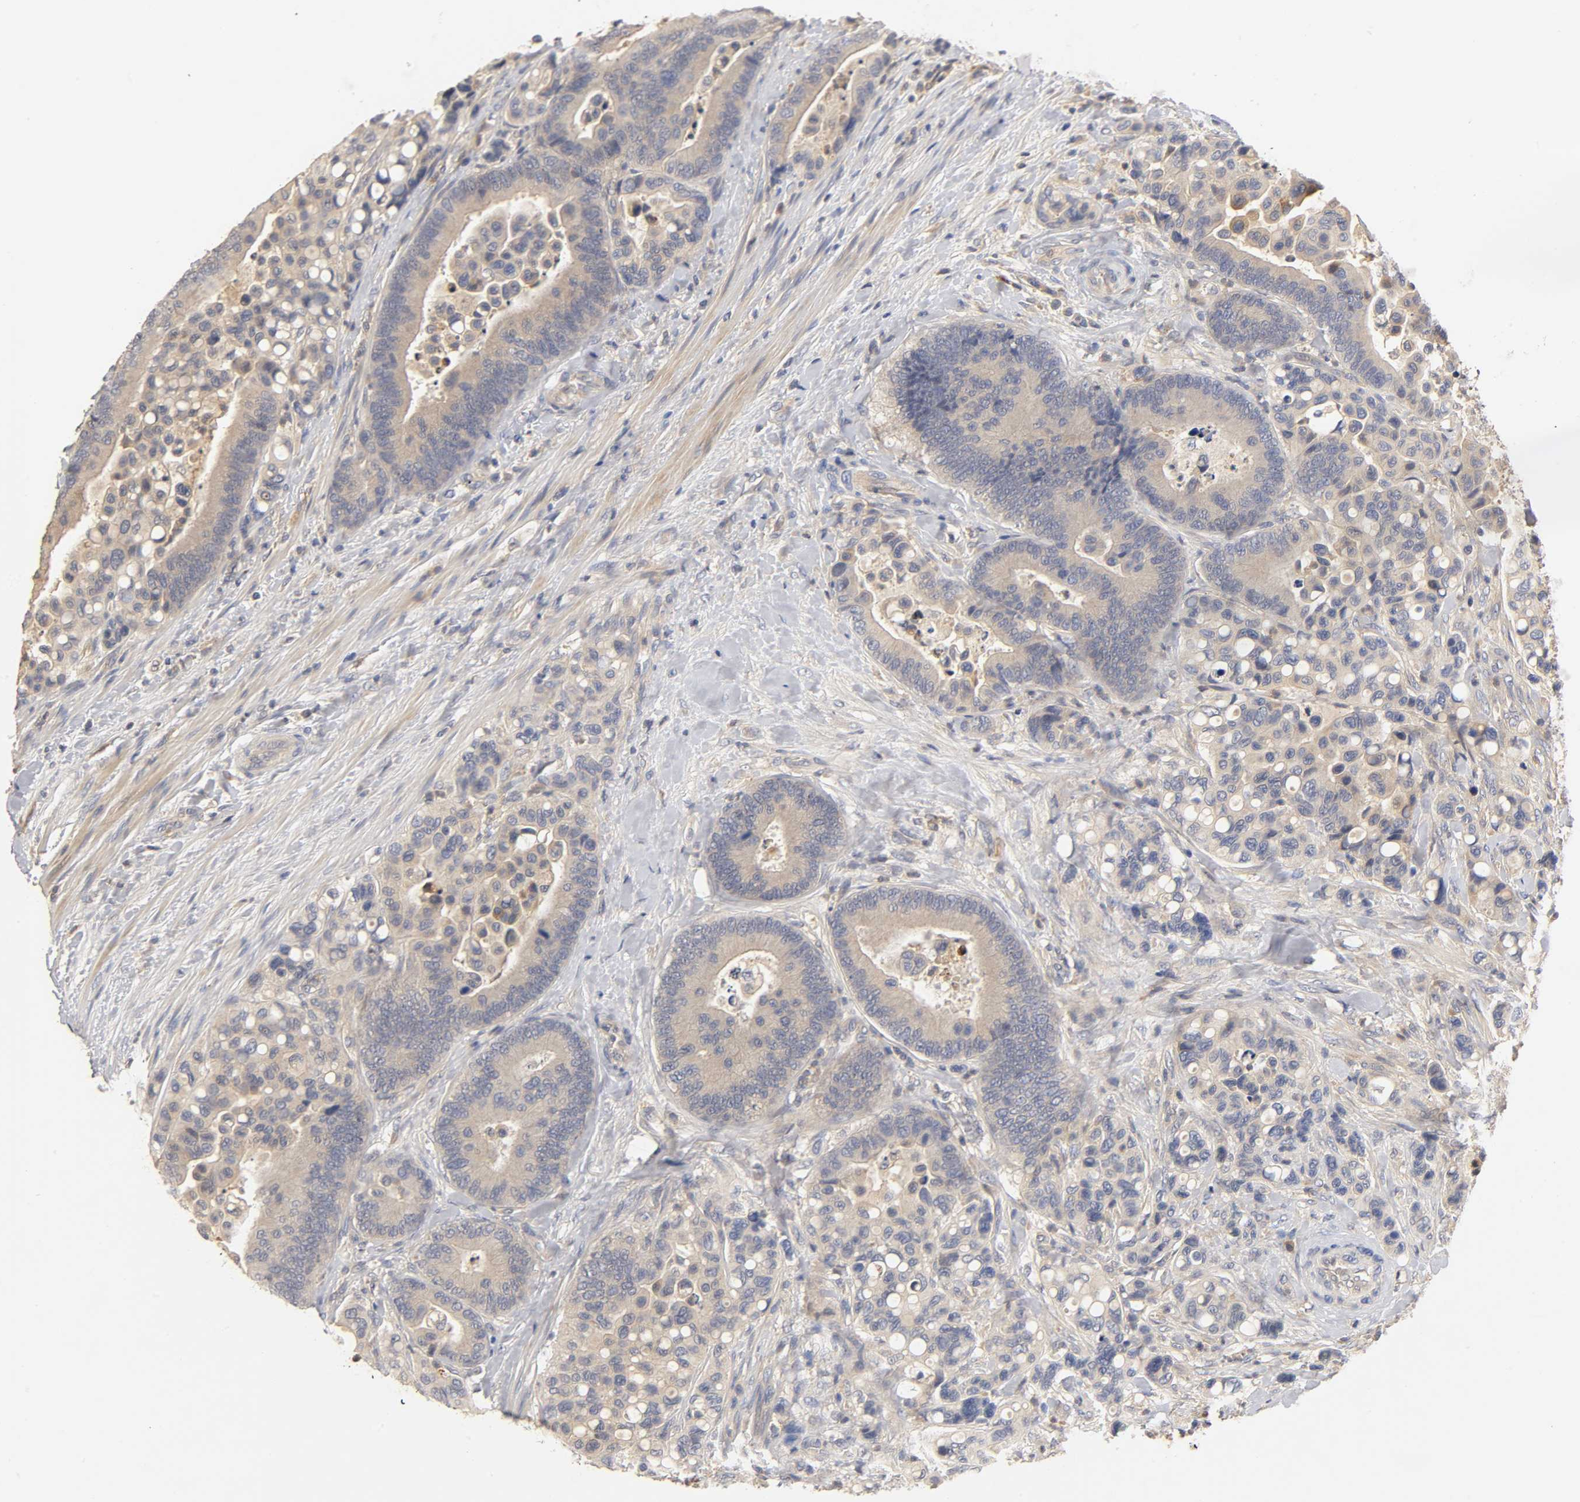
{"staining": {"intensity": "weak", "quantity": ">75%", "location": "cytoplasmic/membranous"}, "tissue": "colorectal cancer", "cell_type": "Tumor cells", "image_type": "cancer", "snomed": [{"axis": "morphology", "description": "Normal tissue, NOS"}, {"axis": "morphology", "description": "Adenocarcinoma, NOS"}, {"axis": "topography", "description": "Colon"}], "caption": "This histopathology image reveals immunohistochemistry staining of colorectal cancer (adenocarcinoma), with low weak cytoplasmic/membranous positivity in approximately >75% of tumor cells.", "gene": "RHOA", "patient": {"sex": "male", "age": 82}}